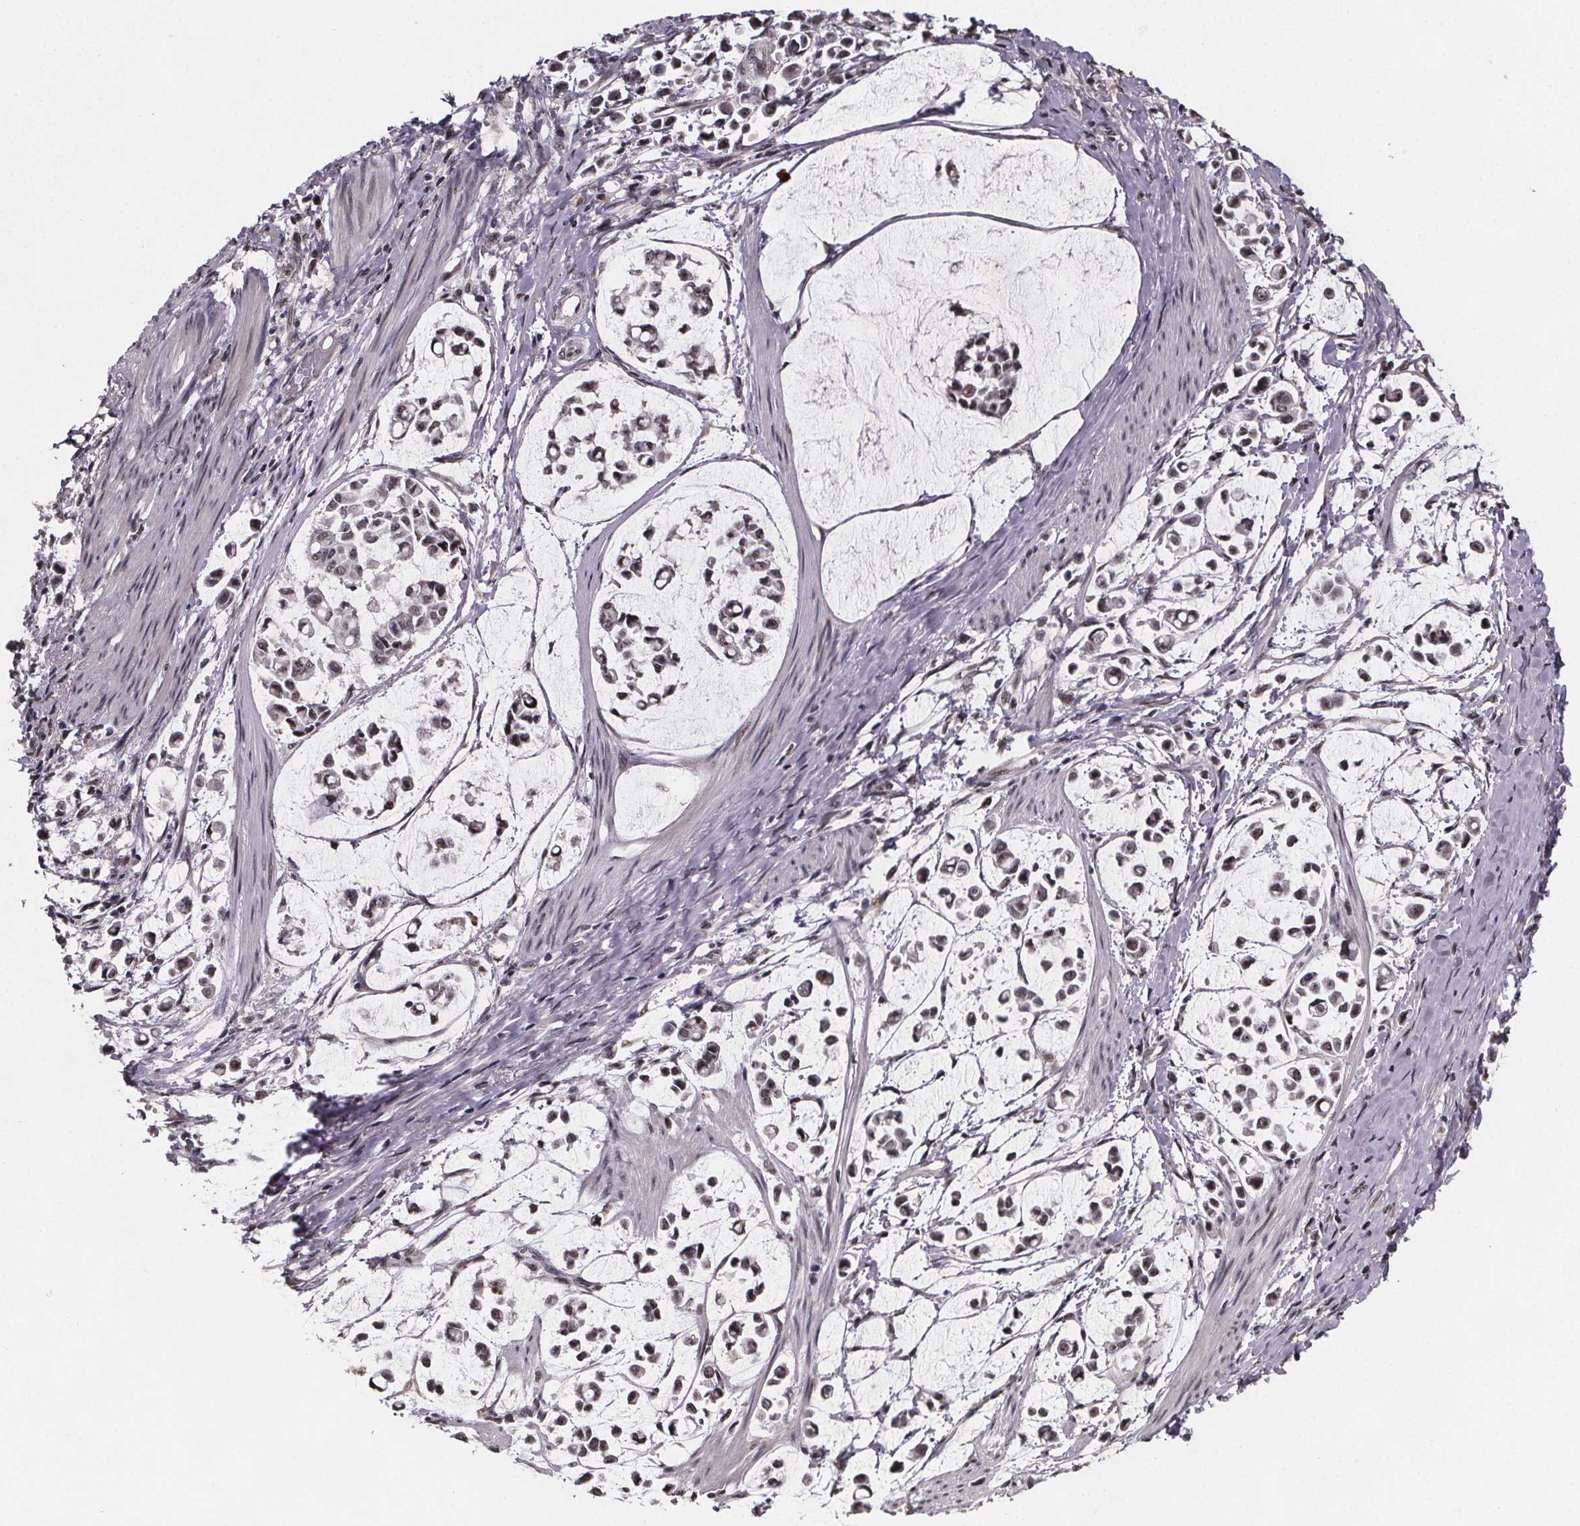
{"staining": {"intensity": "weak", "quantity": ">75%", "location": "nuclear"}, "tissue": "stomach cancer", "cell_type": "Tumor cells", "image_type": "cancer", "snomed": [{"axis": "morphology", "description": "Adenocarcinoma, NOS"}, {"axis": "topography", "description": "Stomach"}], "caption": "Approximately >75% of tumor cells in human stomach adenocarcinoma exhibit weak nuclear protein staining as visualized by brown immunohistochemical staining.", "gene": "U2SURP", "patient": {"sex": "male", "age": 82}}